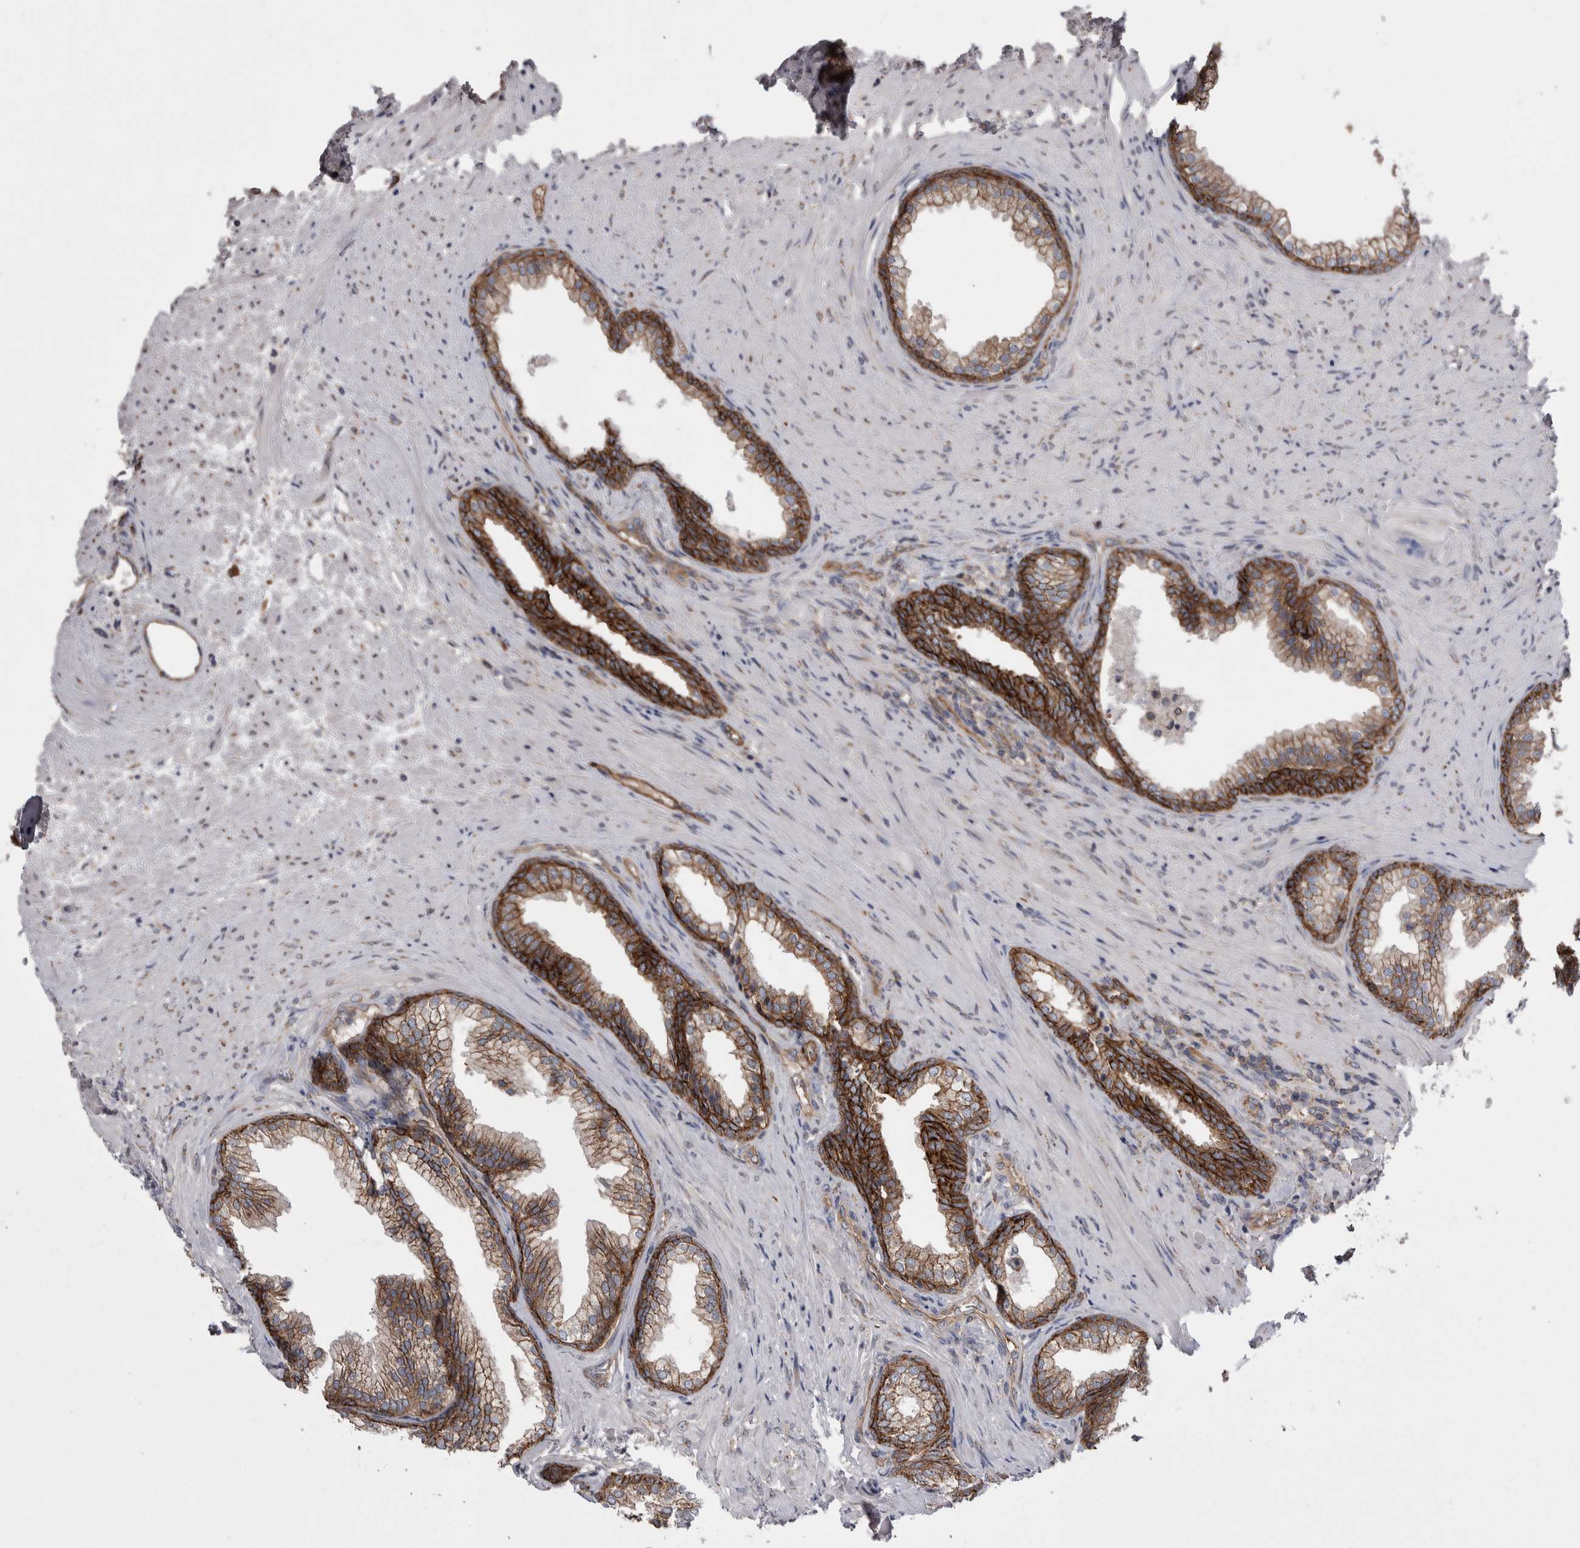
{"staining": {"intensity": "moderate", "quantity": ">75%", "location": "cytoplasmic/membranous"}, "tissue": "prostate", "cell_type": "Glandular cells", "image_type": "normal", "snomed": [{"axis": "morphology", "description": "Normal tissue, NOS"}, {"axis": "topography", "description": "Prostate"}], "caption": "Unremarkable prostate exhibits moderate cytoplasmic/membranous staining in about >75% of glandular cells, visualized by immunohistochemistry.", "gene": "LIMA1", "patient": {"sex": "male", "age": 76}}